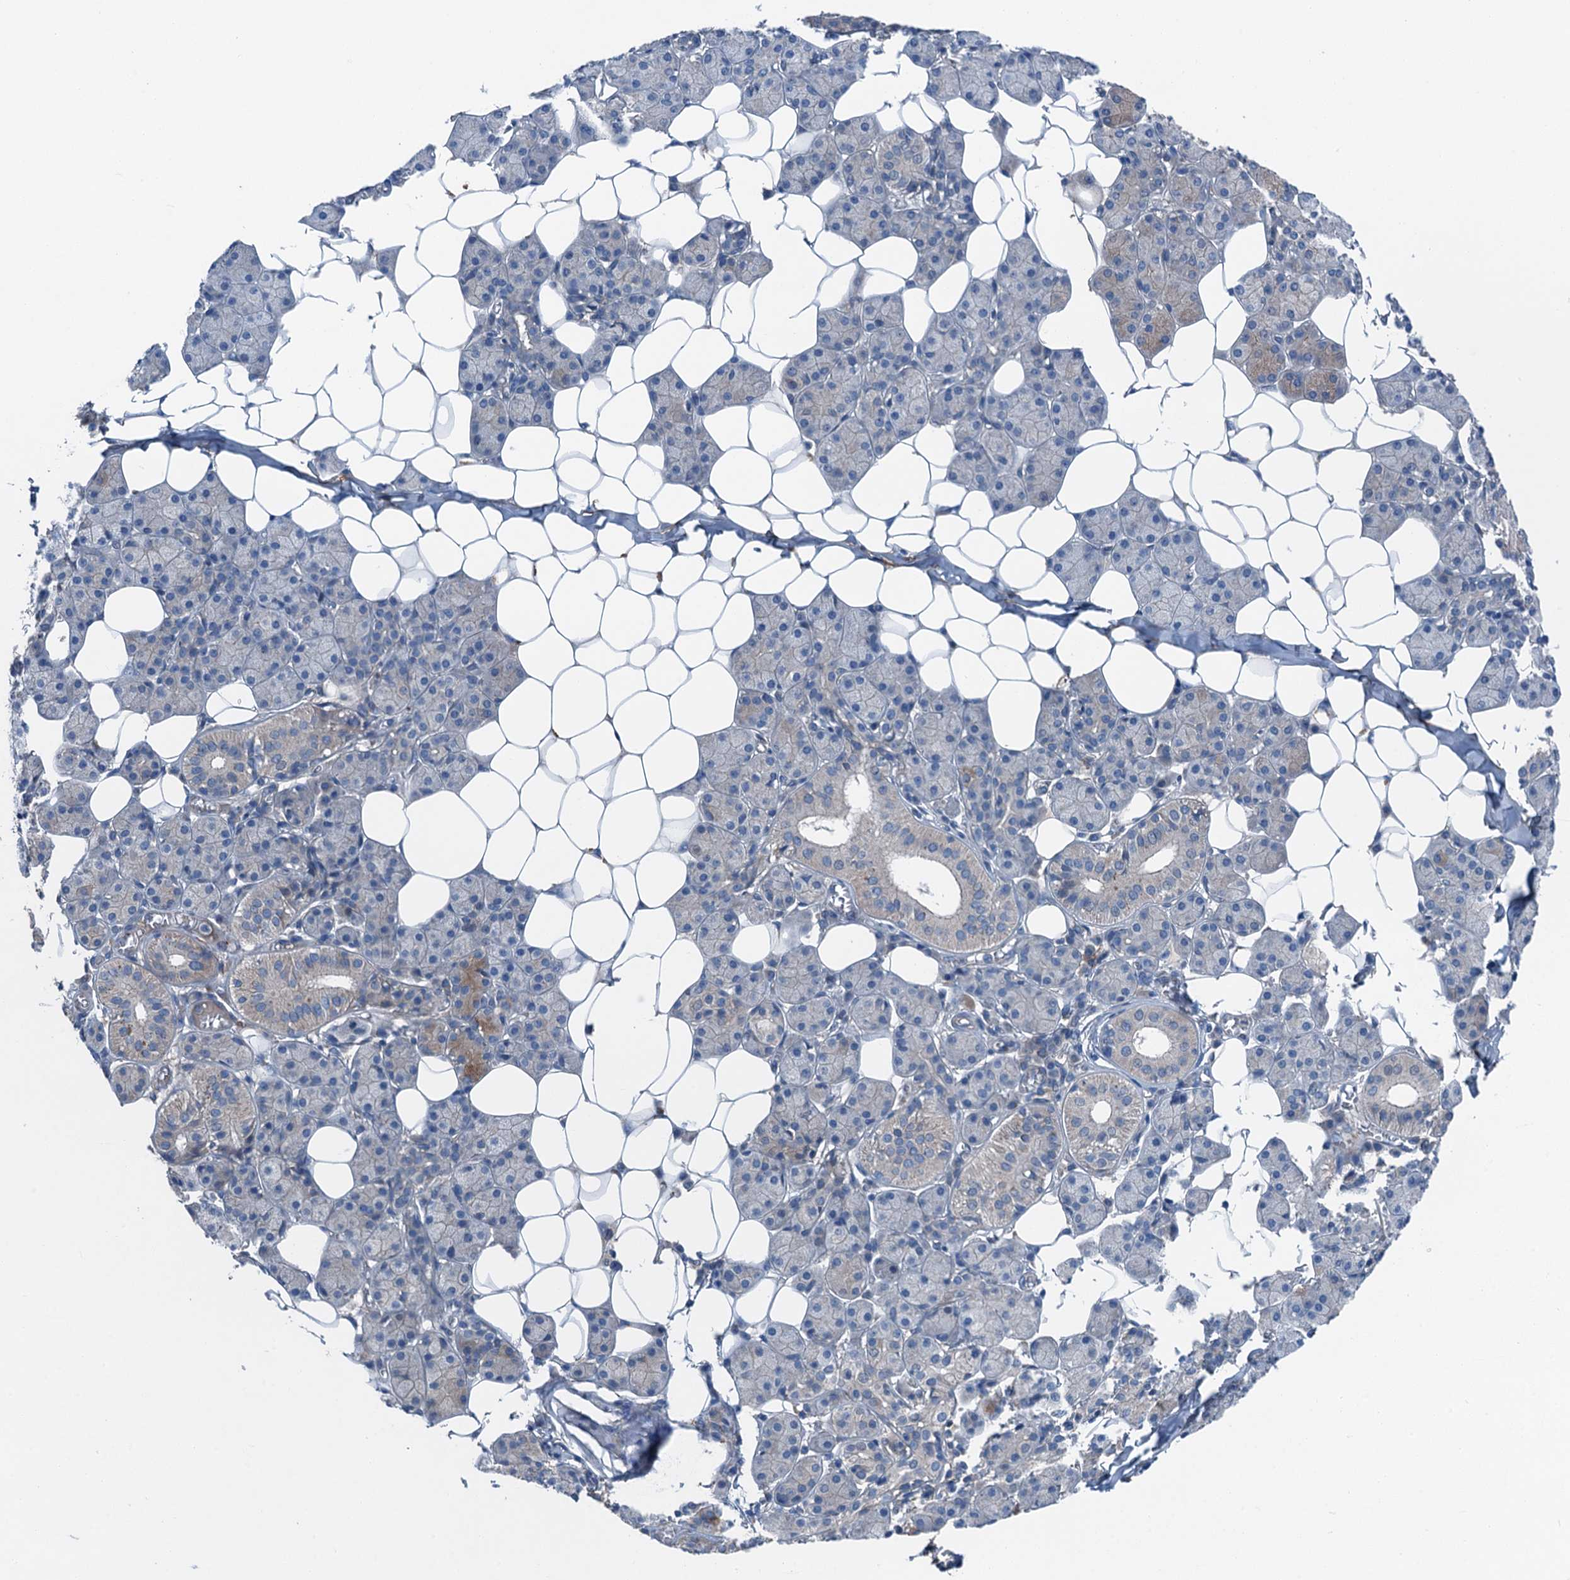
{"staining": {"intensity": "moderate", "quantity": "<25%", "location": "cytoplasmic/membranous"}, "tissue": "salivary gland", "cell_type": "Glandular cells", "image_type": "normal", "snomed": [{"axis": "morphology", "description": "Normal tissue, NOS"}, {"axis": "topography", "description": "Salivary gland"}], "caption": "Salivary gland was stained to show a protein in brown. There is low levels of moderate cytoplasmic/membranous positivity in about <25% of glandular cells. (DAB = brown stain, brightfield microscopy at high magnification).", "gene": "SLC2A10", "patient": {"sex": "female", "age": 33}}